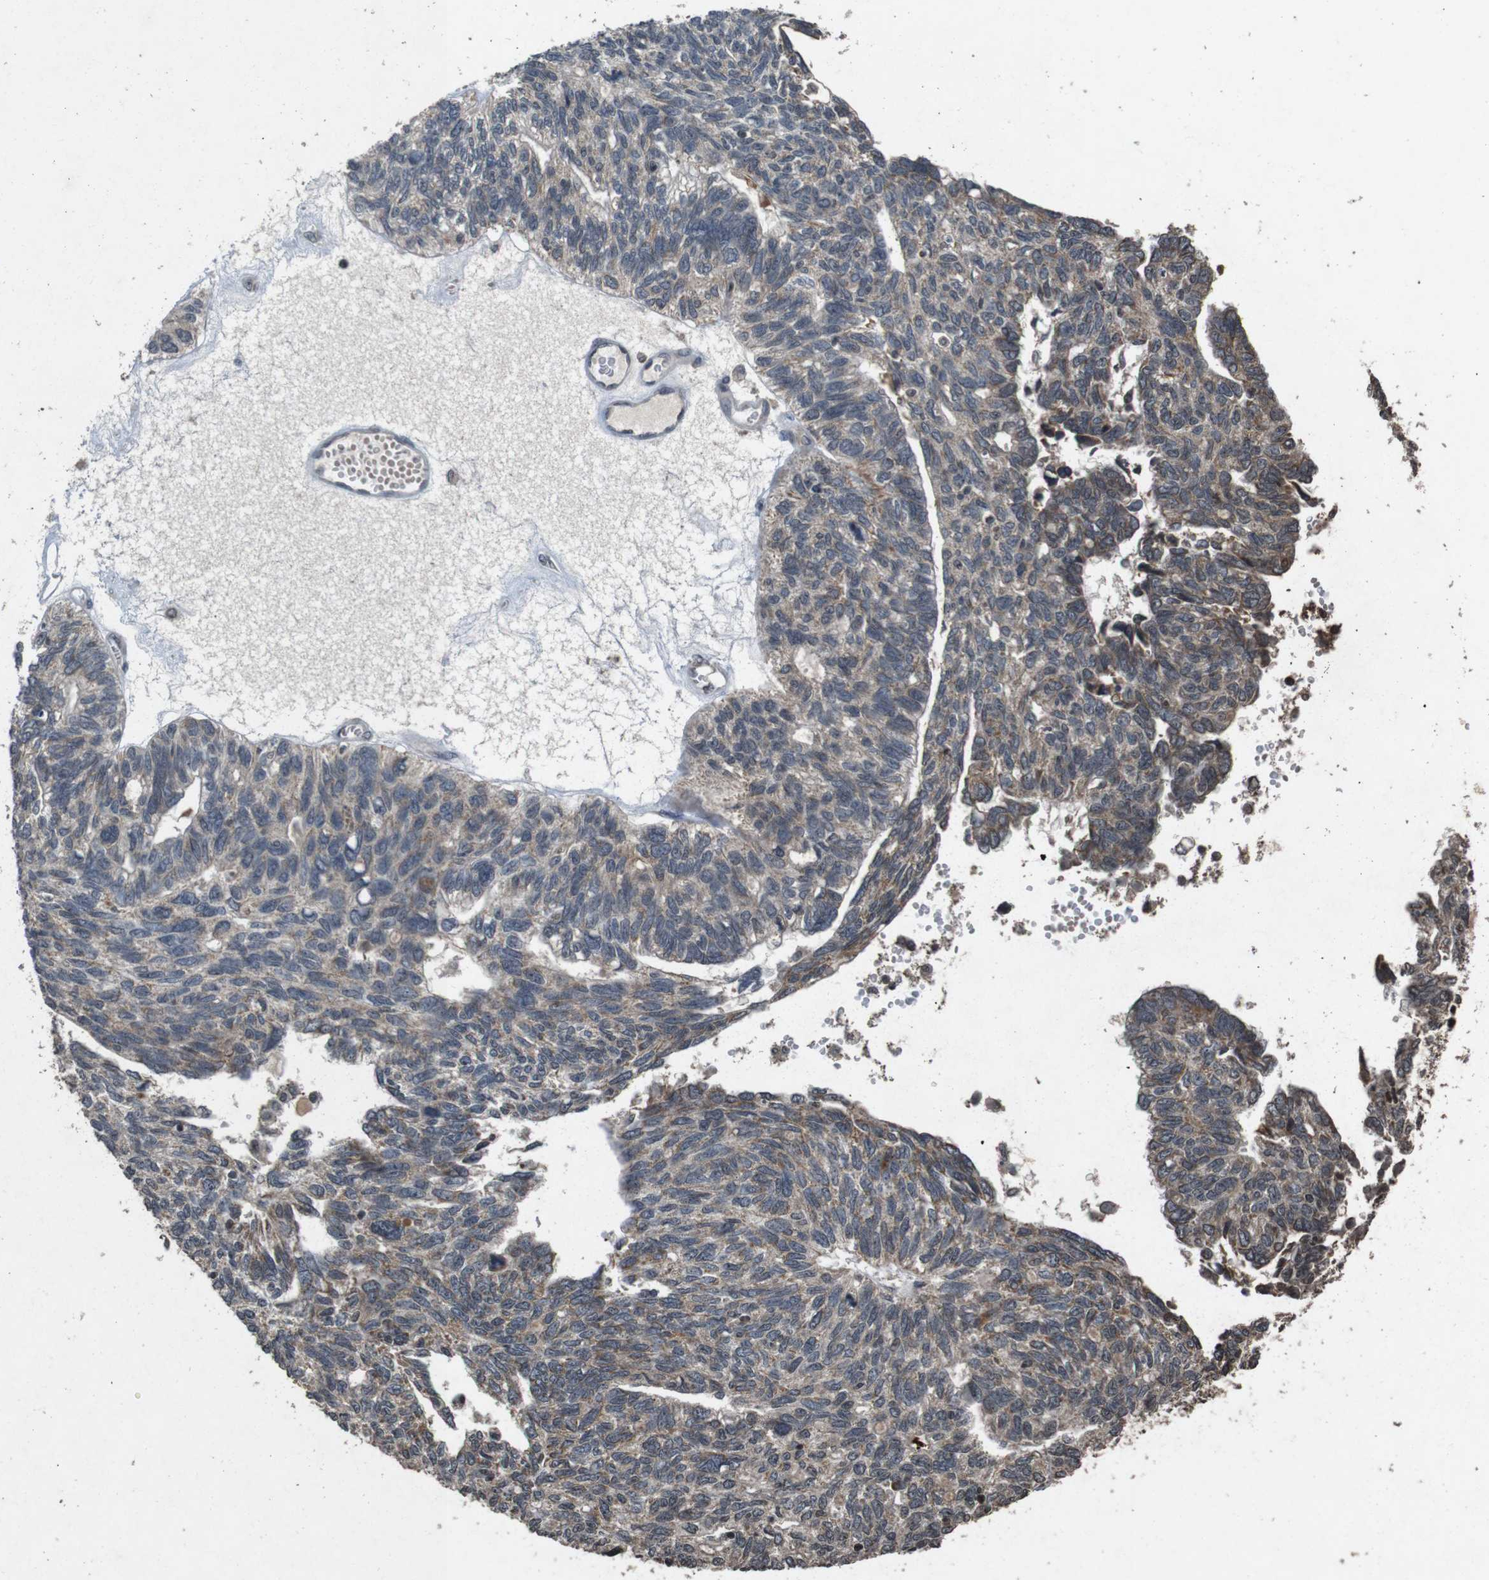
{"staining": {"intensity": "weak", "quantity": ">75%", "location": "cytoplasmic/membranous"}, "tissue": "ovarian cancer", "cell_type": "Tumor cells", "image_type": "cancer", "snomed": [{"axis": "morphology", "description": "Cystadenocarcinoma, serous, NOS"}, {"axis": "topography", "description": "Ovary"}], "caption": "Approximately >75% of tumor cells in serous cystadenocarcinoma (ovarian) show weak cytoplasmic/membranous protein positivity as visualized by brown immunohistochemical staining.", "gene": "SORL1", "patient": {"sex": "female", "age": 79}}